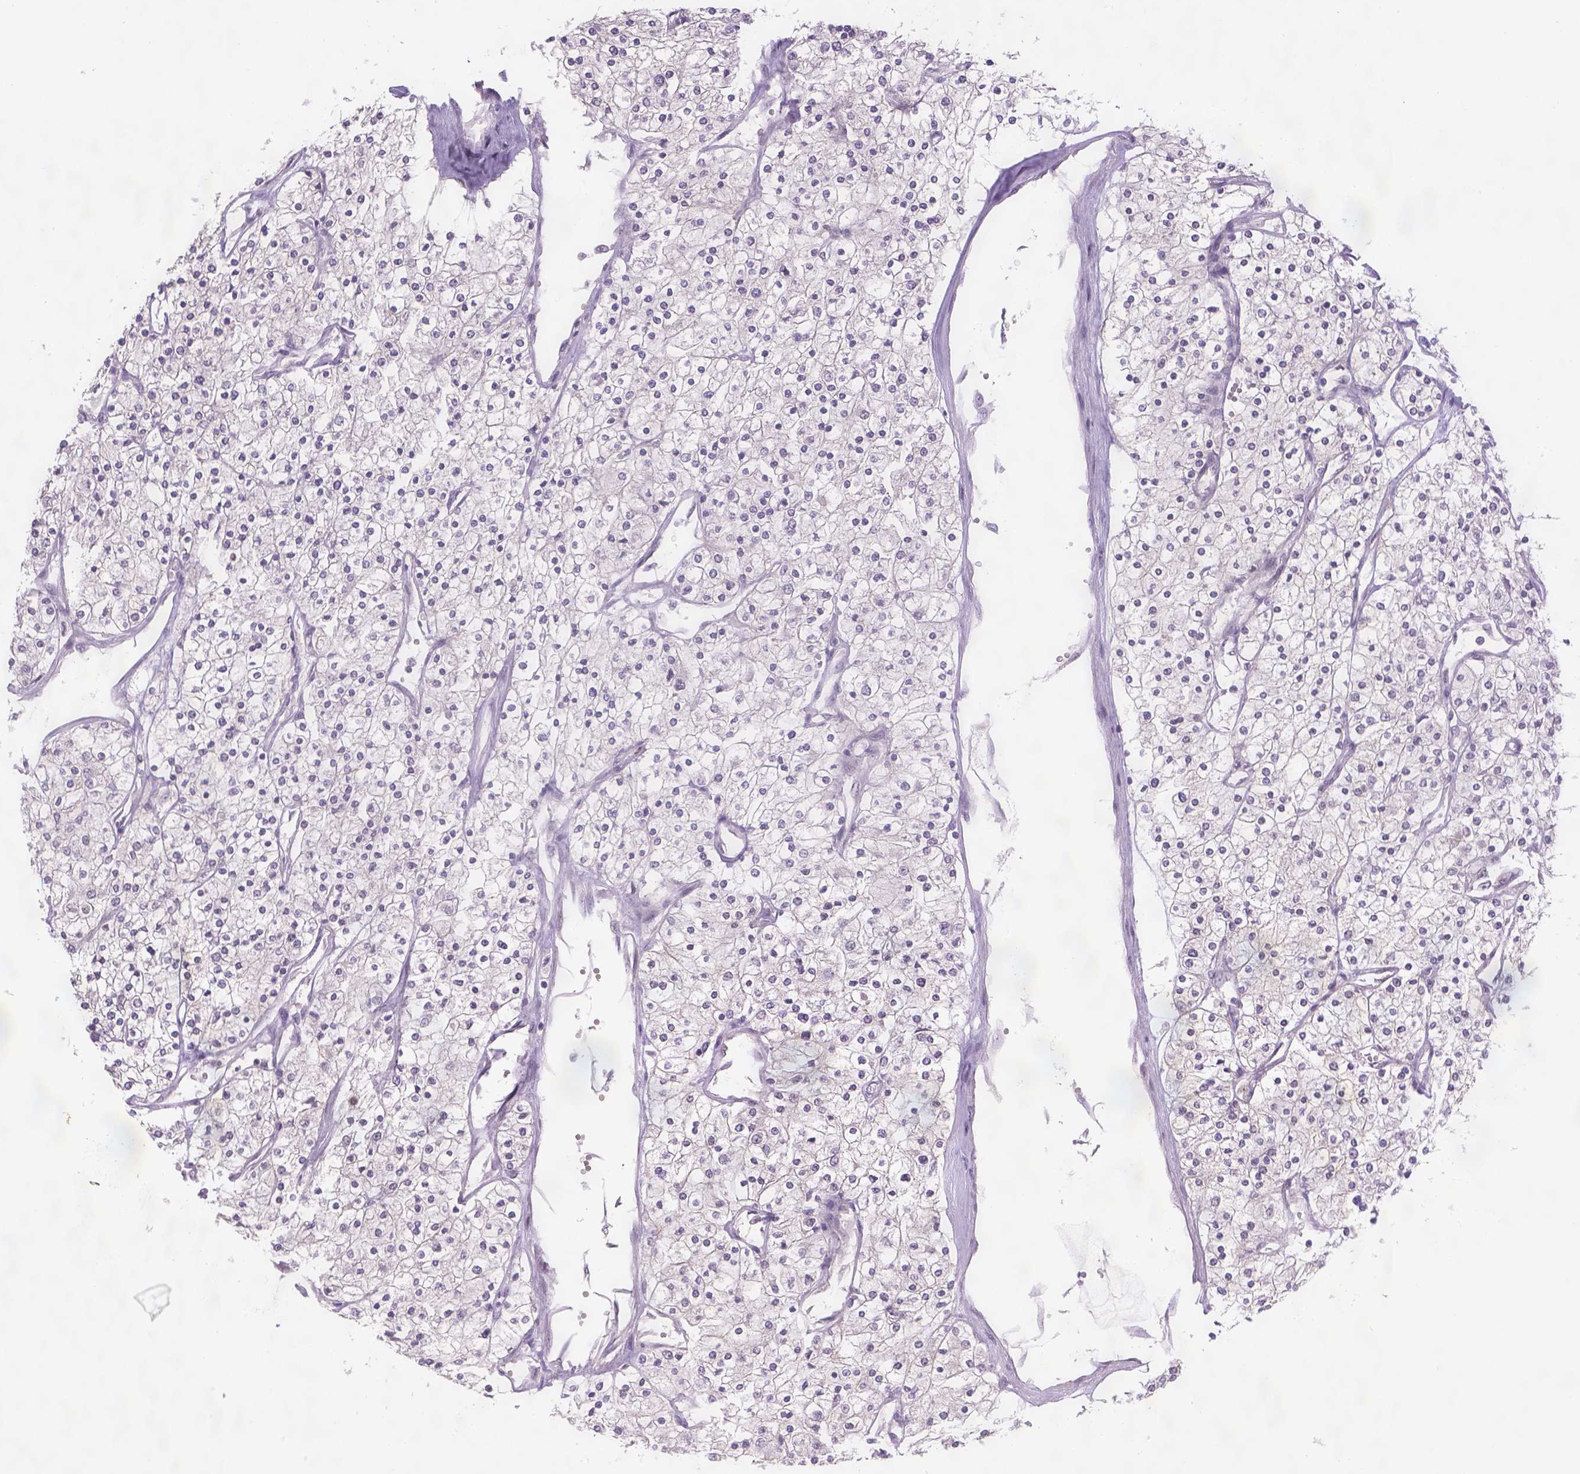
{"staining": {"intensity": "negative", "quantity": "none", "location": "none"}, "tissue": "renal cancer", "cell_type": "Tumor cells", "image_type": "cancer", "snomed": [{"axis": "morphology", "description": "Adenocarcinoma, NOS"}, {"axis": "topography", "description": "Kidney"}], "caption": "Renal cancer was stained to show a protein in brown. There is no significant positivity in tumor cells.", "gene": "FANCE", "patient": {"sex": "male", "age": 80}}